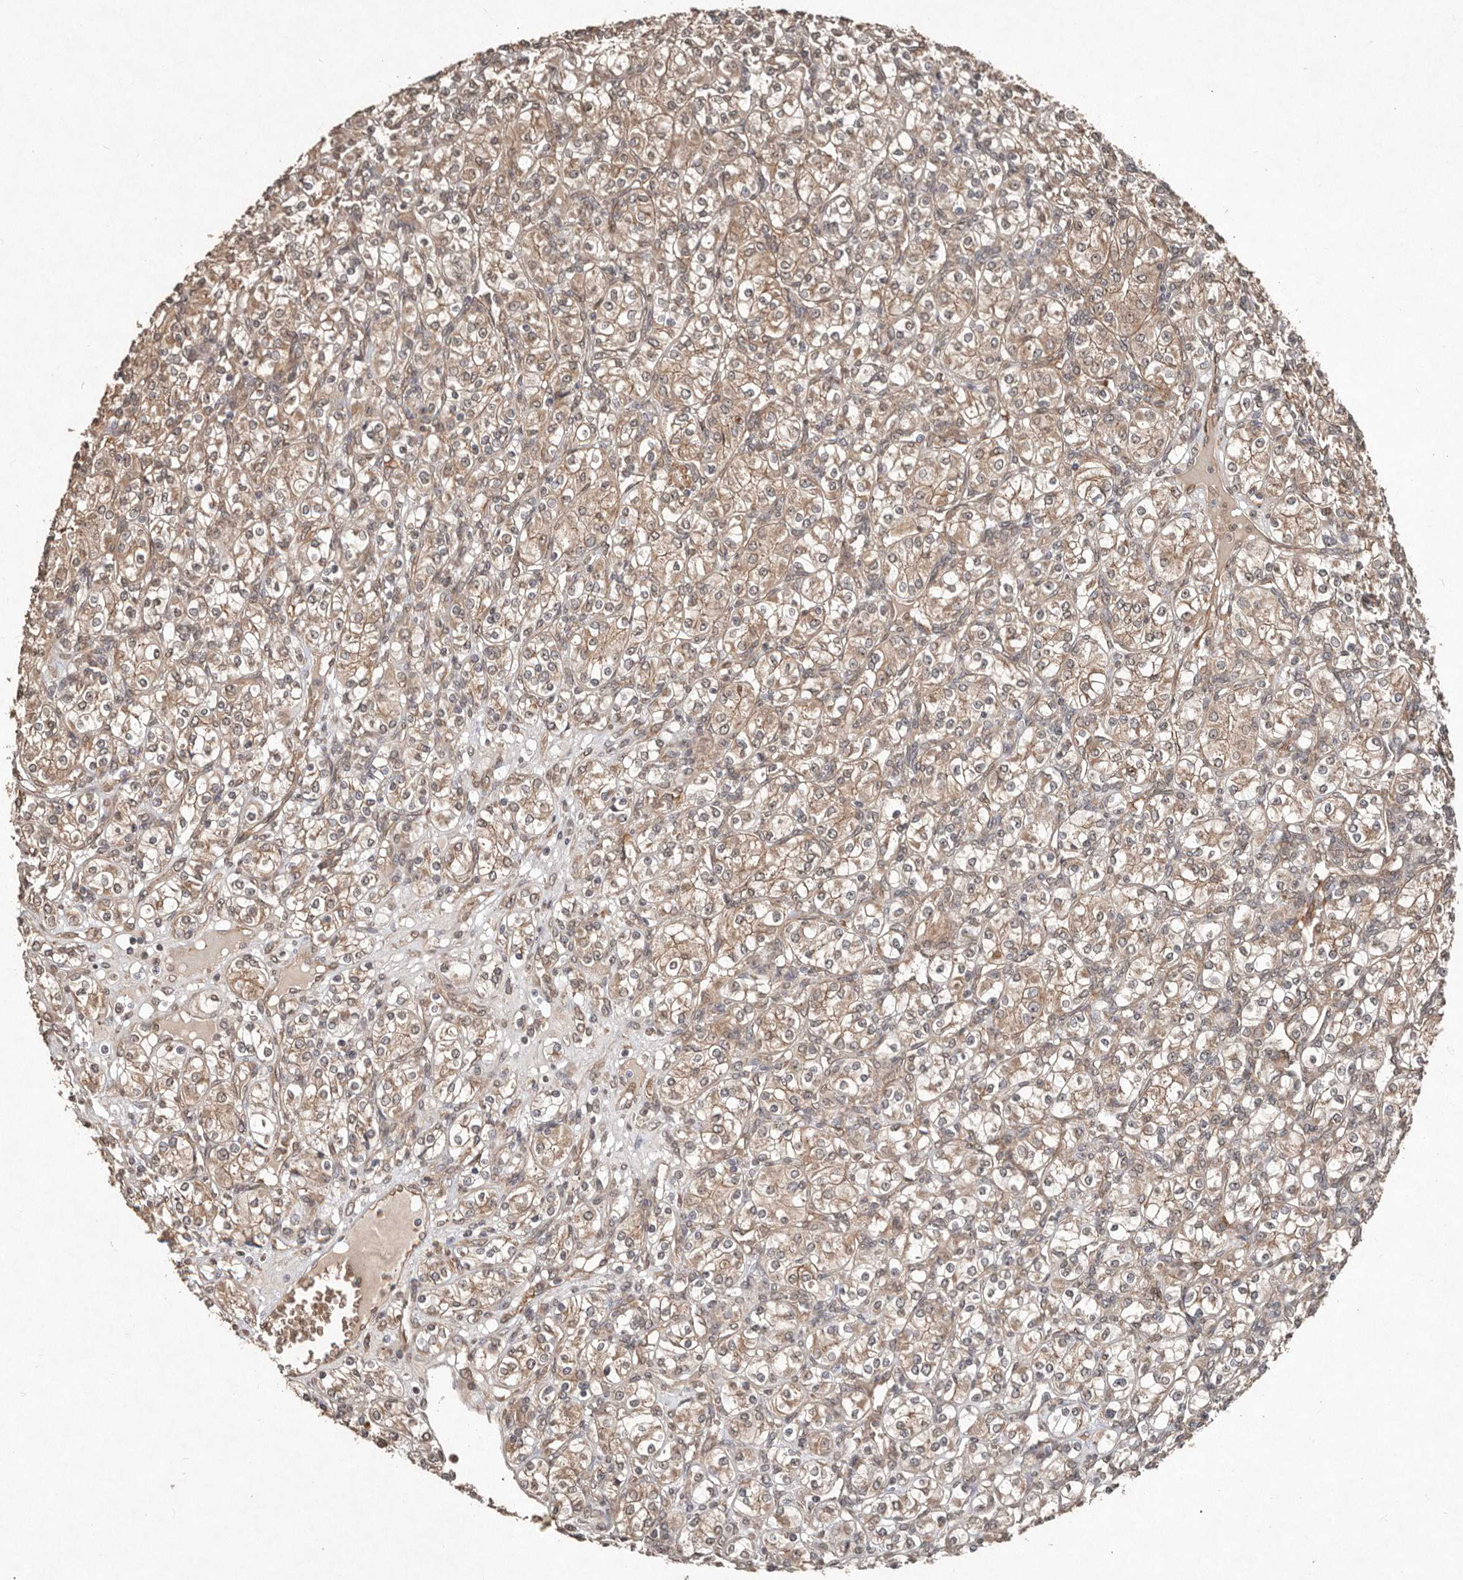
{"staining": {"intensity": "weak", "quantity": ">75%", "location": "cytoplasmic/membranous"}, "tissue": "renal cancer", "cell_type": "Tumor cells", "image_type": "cancer", "snomed": [{"axis": "morphology", "description": "Adenocarcinoma, NOS"}, {"axis": "topography", "description": "Kidney"}], "caption": "Renal cancer (adenocarcinoma) was stained to show a protein in brown. There is low levels of weak cytoplasmic/membranous expression in about >75% of tumor cells.", "gene": "DIP2C", "patient": {"sex": "male", "age": 77}}